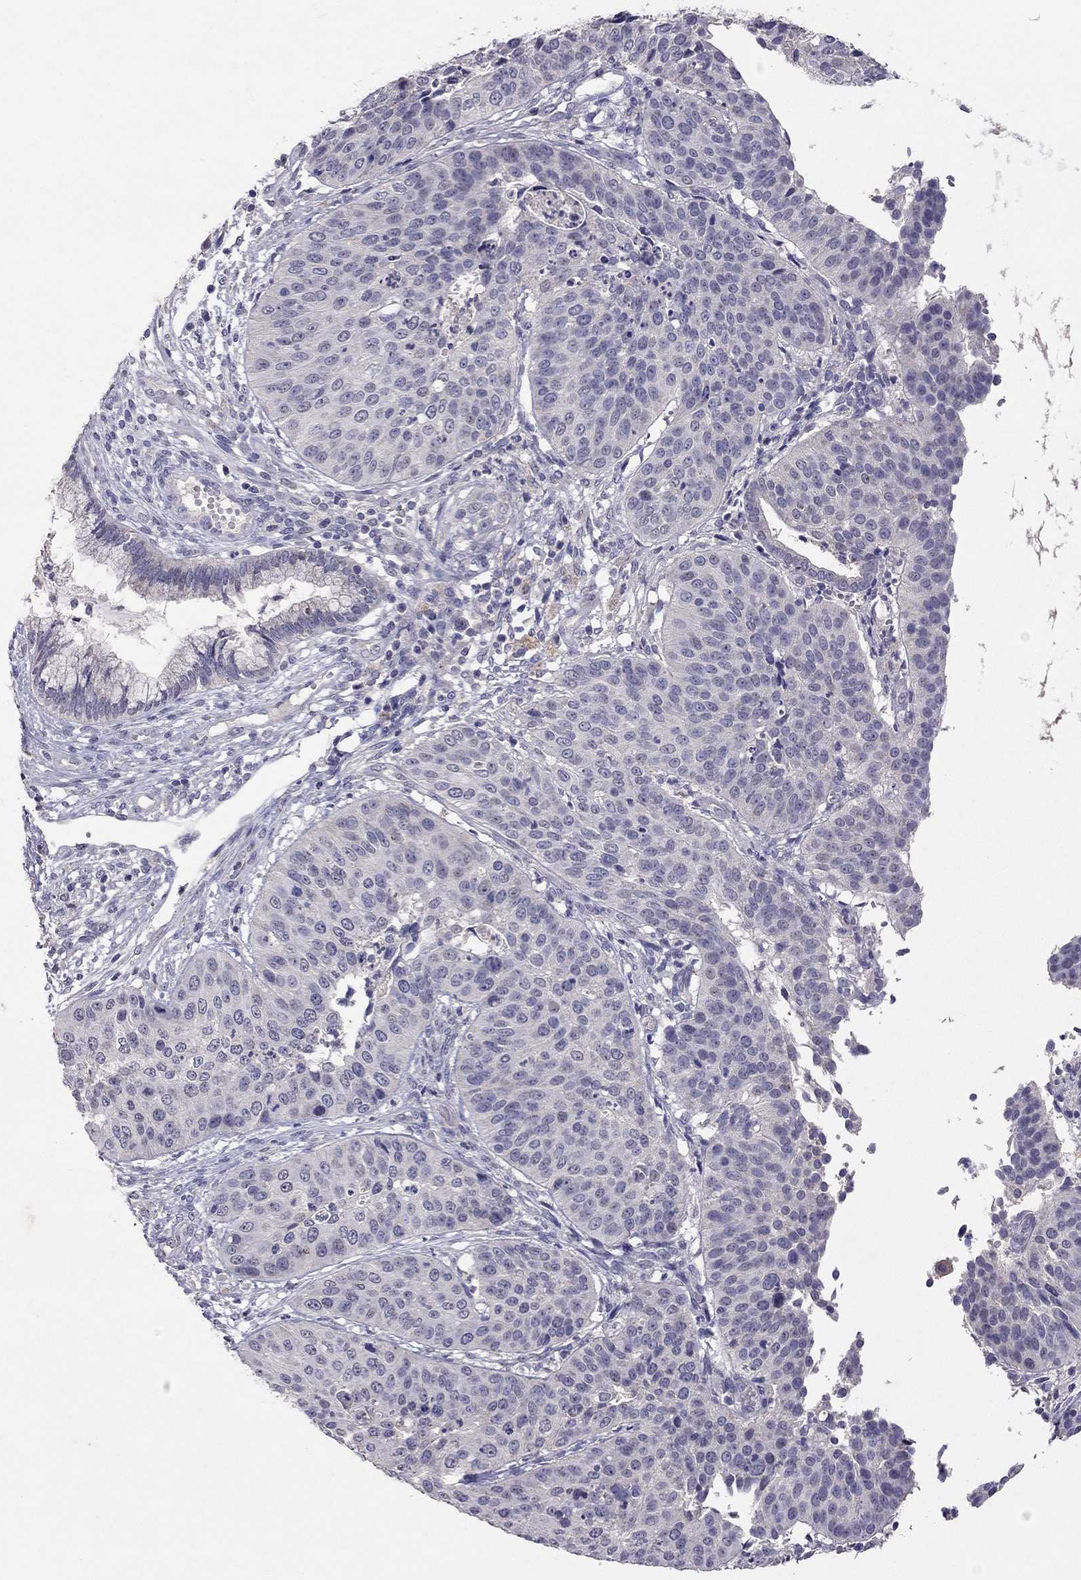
{"staining": {"intensity": "negative", "quantity": "none", "location": "none"}, "tissue": "cervical cancer", "cell_type": "Tumor cells", "image_type": "cancer", "snomed": [{"axis": "morphology", "description": "Normal tissue, NOS"}, {"axis": "morphology", "description": "Squamous cell carcinoma, NOS"}, {"axis": "topography", "description": "Cervix"}], "caption": "A high-resolution micrograph shows immunohistochemistry staining of cervical cancer, which displays no significant expression in tumor cells.", "gene": "FST", "patient": {"sex": "female", "age": 39}}